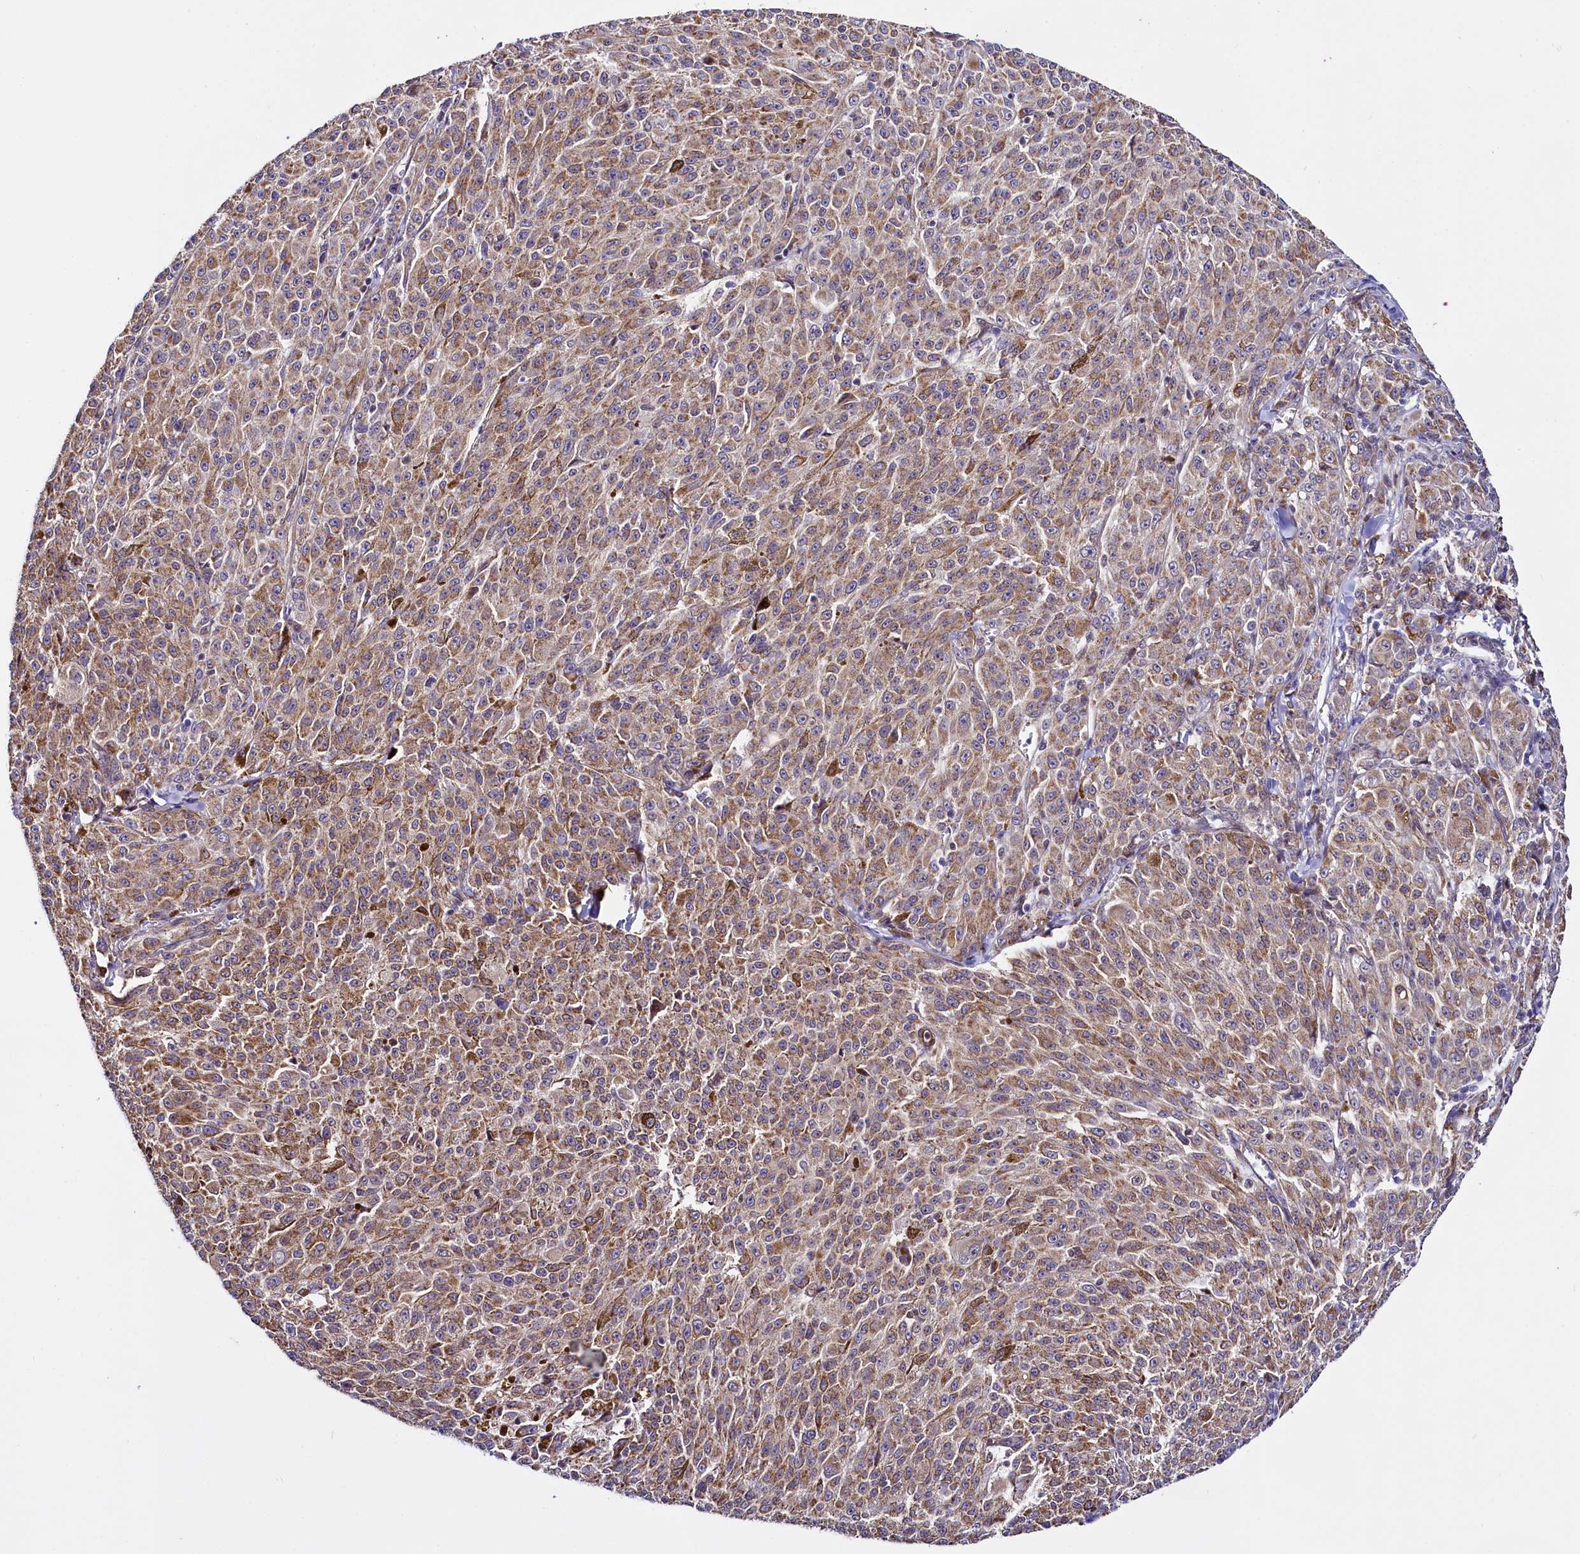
{"staining": {"intensity": "moderate", "quantity": ">75%", "location": "cytoplasmic/membranous"}, "tissue": "melanoma", "cell_type": "Tumor cells", "image_type": "cancer", "snomed": [{"axis": "morphology", "description": "Malignant melanoma, NOS"}, {"axis": "topography", "description": "Skin"}], "caption": "Malignant melanoma stained for a protein (brown) demonstrates moderate cytoplasmic/membranous positive positivity in approximately >75% of tumor cells.", "gene": "UACA", "patient": {"sex": "female", "age": 52}}